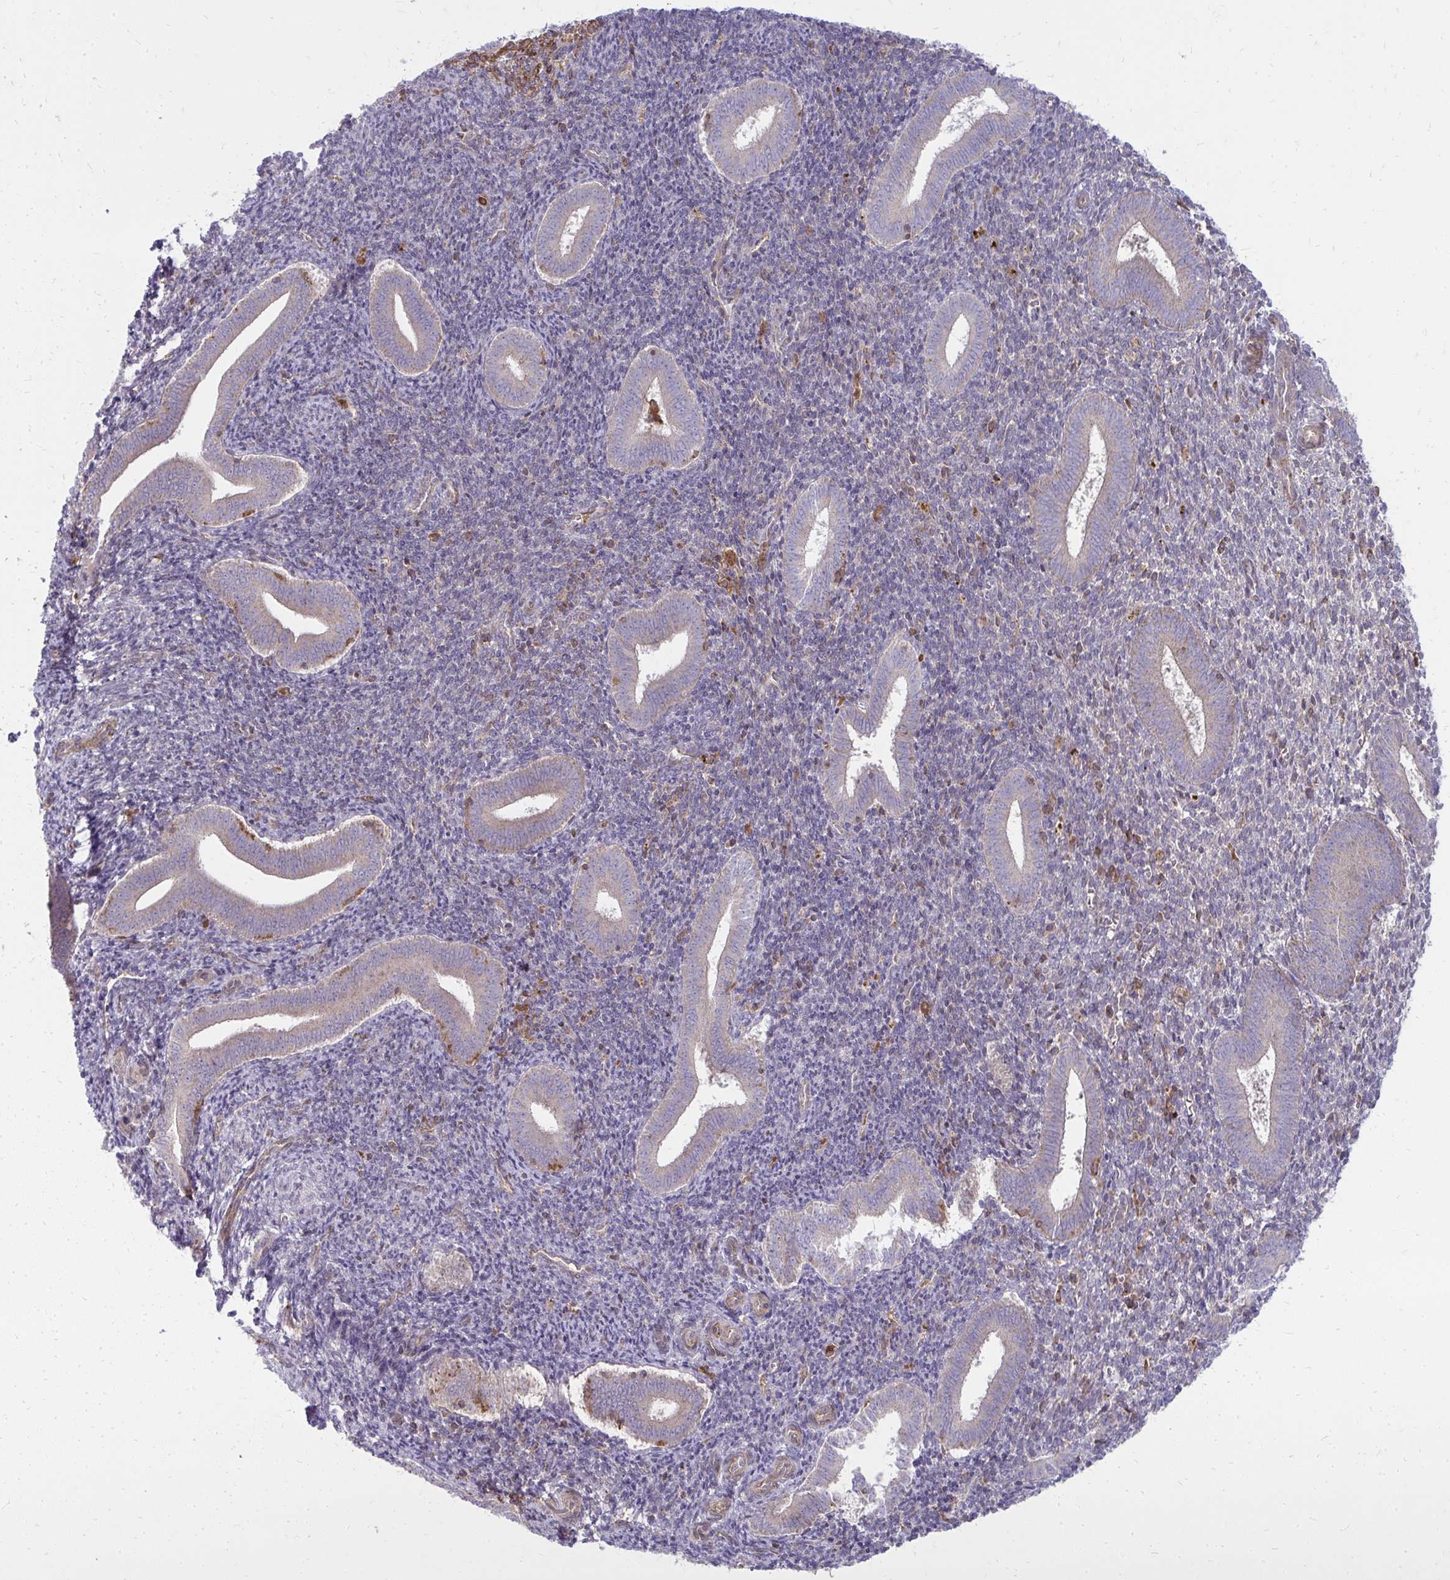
{"staining": {"intensity": "negative", "quantity": "none", "location": "none"}, "tissue": "endometrium", "cell_type": "Cells in endometrial stroma", "image_type": "normal", "snomed": [{"axis": "morphology", "description": "Normal tissue, NOS"}, {"axis": "topography", "description": "Endometrium"}], "caption": "IHC of normal human endometrium reveals no staining in cells in endometrial stroma.", "gene": "ASAP1", "patient": {"sex": "female", "age": 25}}